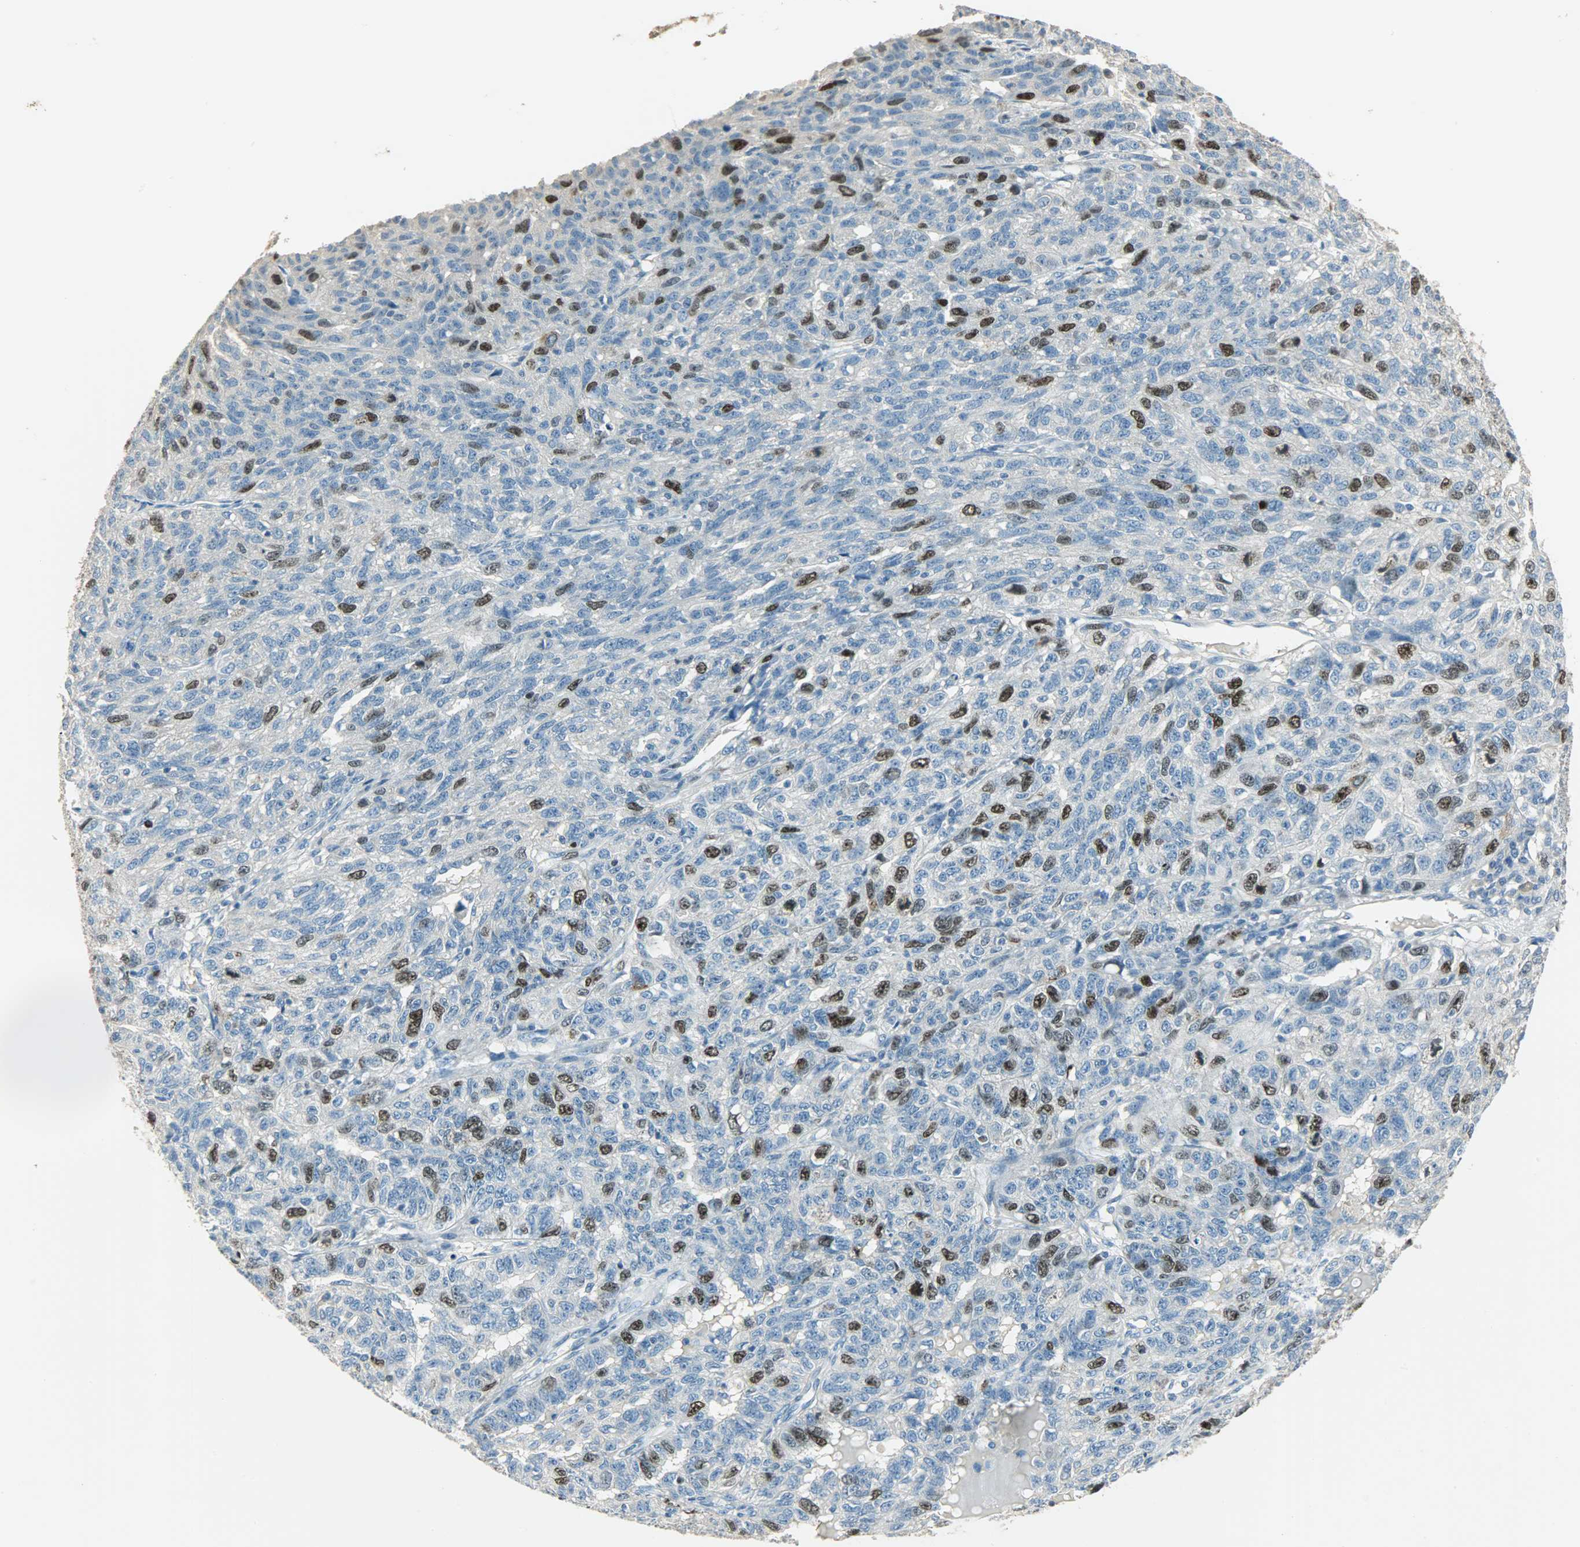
{"staining": {"intensity": "strong", "quantity": "<25%", "location": "nuclear"}, "tissue": "ovarian cancer", "cell_type": "Tumor cells", "image_type": "cancer", "snomed": [{"axis": "morphology", "description": "Cystadenocarcinoma, serous, NOS"}, {"axis": "topography", "description": "Ovary"}], "caption": "Ovarian cancer (serous cystadenocarcinoma) was stained to show a protein in brown. There is medium levels of strong nuclear staining in approximately <25% of tumor cells.", "gene": "TPX2", "patient": {"sex": "female", "age": 71}}